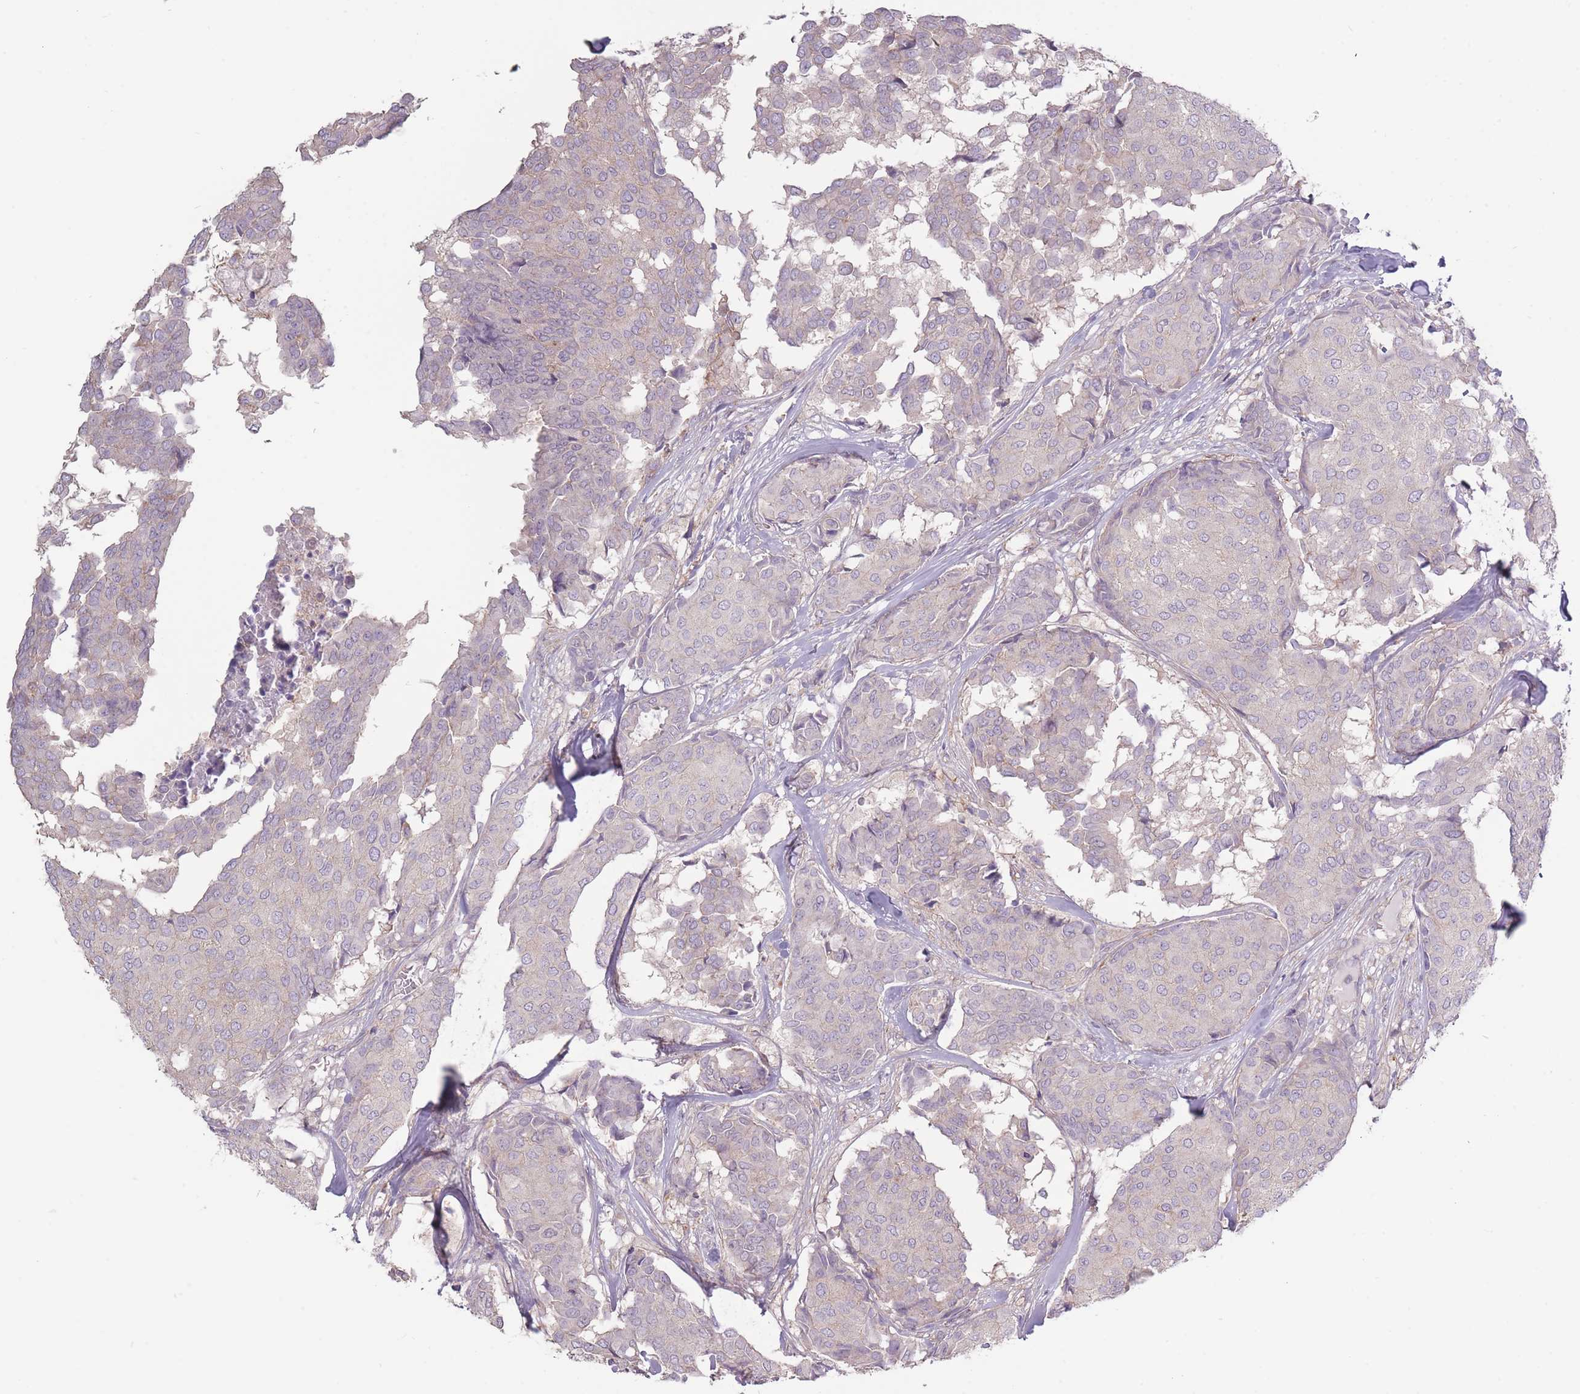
{"staining": {"intensity": "negative", "quantity": "none", "location": "none"}, "tissue": "breast cancer", "cell_type": "Tumor cells", "image_type": "cancer", "snomed": [{"axis": "morphology", "description": "Duct carcinoma"}, {"axis": "topography", "description": "Breast"}], "caption": "The IHC photomicrograph has no significant staining in tumor cells of breast cancer tissue. The staining is performed using DAB brown chromogen with nuclei counter-stained in using hematoxylin.", "gene": "TET3", "patient": {"sex": "female", "age": 75}}